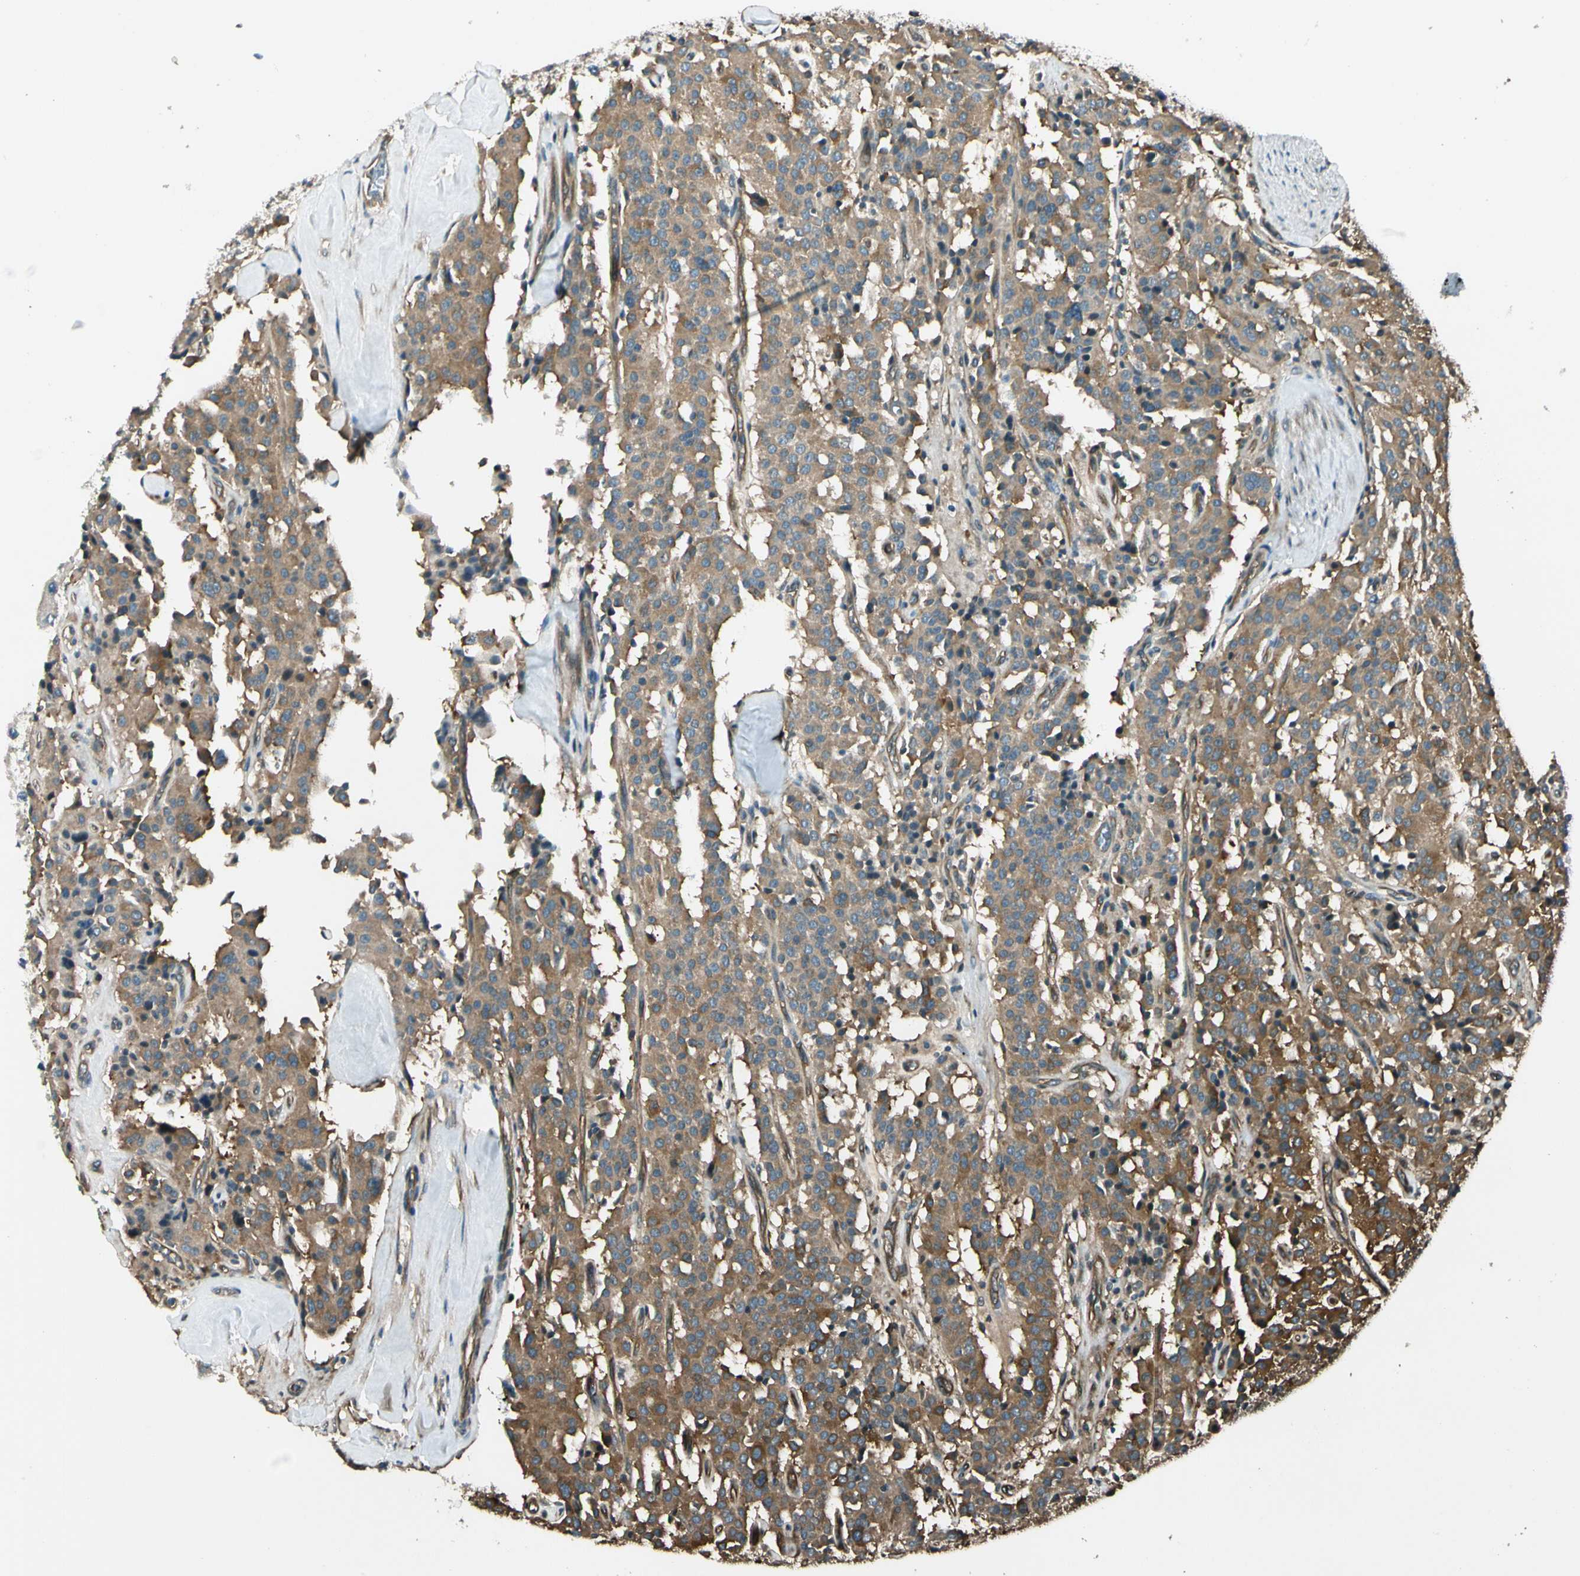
{"staining": {"intensity": "moderate", "quantity": ">75%", "location": "cytoplasmic/membranous"}, "tissue": "carcinoid", "cell_type": "Tumor cells", "image_type": "cancer", "snomed": [{"axis": "morphology", "description": "Carcinoid, malignant, NOS"}, {"axis": "topography", "description": "Lung"}], "caption": "Protein expression analysis of human carcinoid reveals moderate cytoplasmic/membranous staining in about >75% of tumor cells. (brown staining indicates protein expression, while blue staining denotes nuclei).", "gene": "ROCK2", "patient": {"sex": "male", "age": 30}}